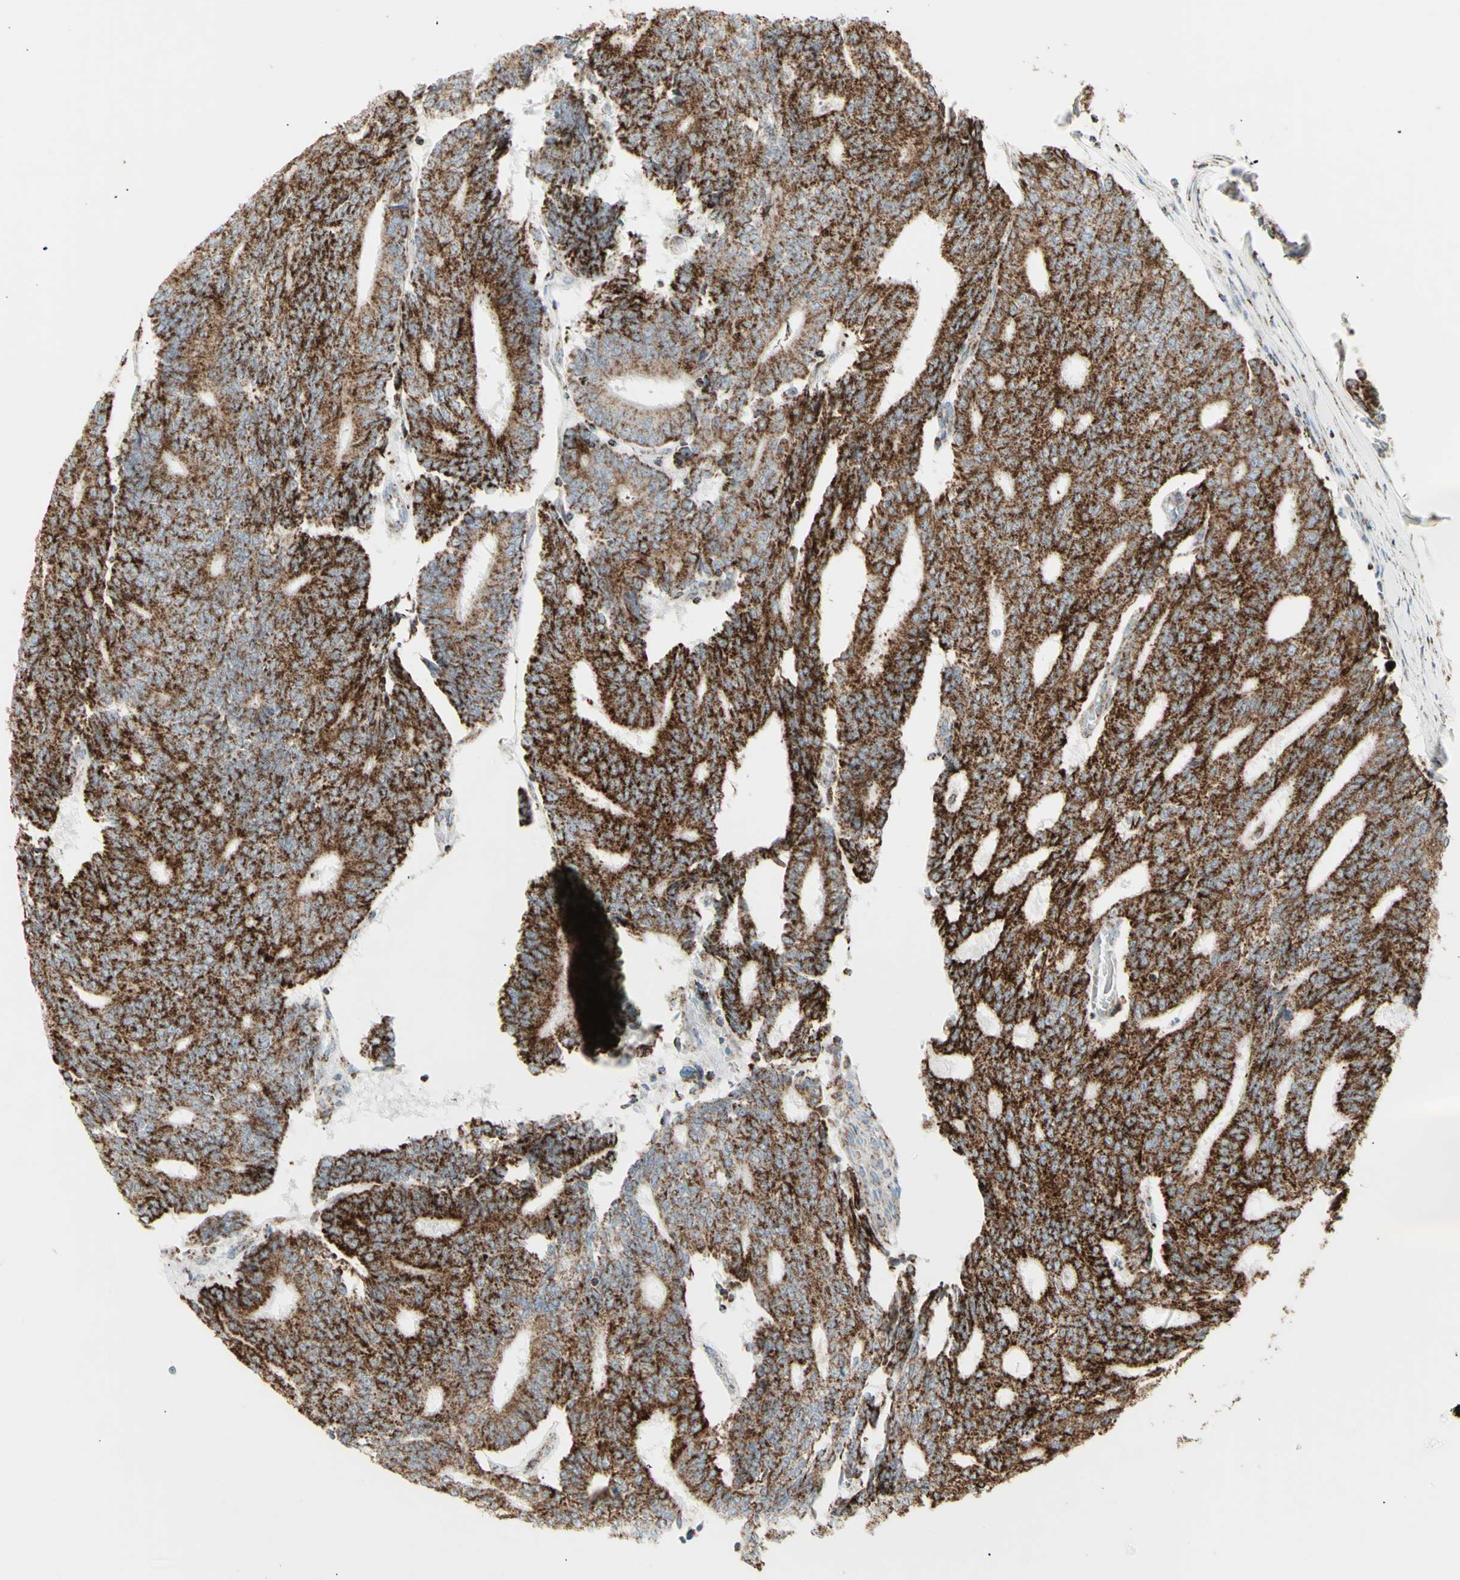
{"staining": {"intensity": "strong", "quantity": ">75%", "location": "cytoplasmic/membranous"}, "tissue": "prostate cancer", "cell_type": "Tumor cells", "image_type": "cancer", "snomed": [{"axis": "morphology", "description": "Normal tissue, NOS"}, {"axis": "morphology", "description": "Adenocarcinoma, High grade"}, {"axis": "topography", "description": "Prostate"}, {"axis": "topography", "description": "Seminal veicle"}], "caption": "Prostate cancer (adenocarcinoma (high-grade)) stained for a protein shows strong cytoplasmic/membranous positivity in tumor cells.", "gene": "PLGRKT", "patient": {"sex": "male", "age": 55}}